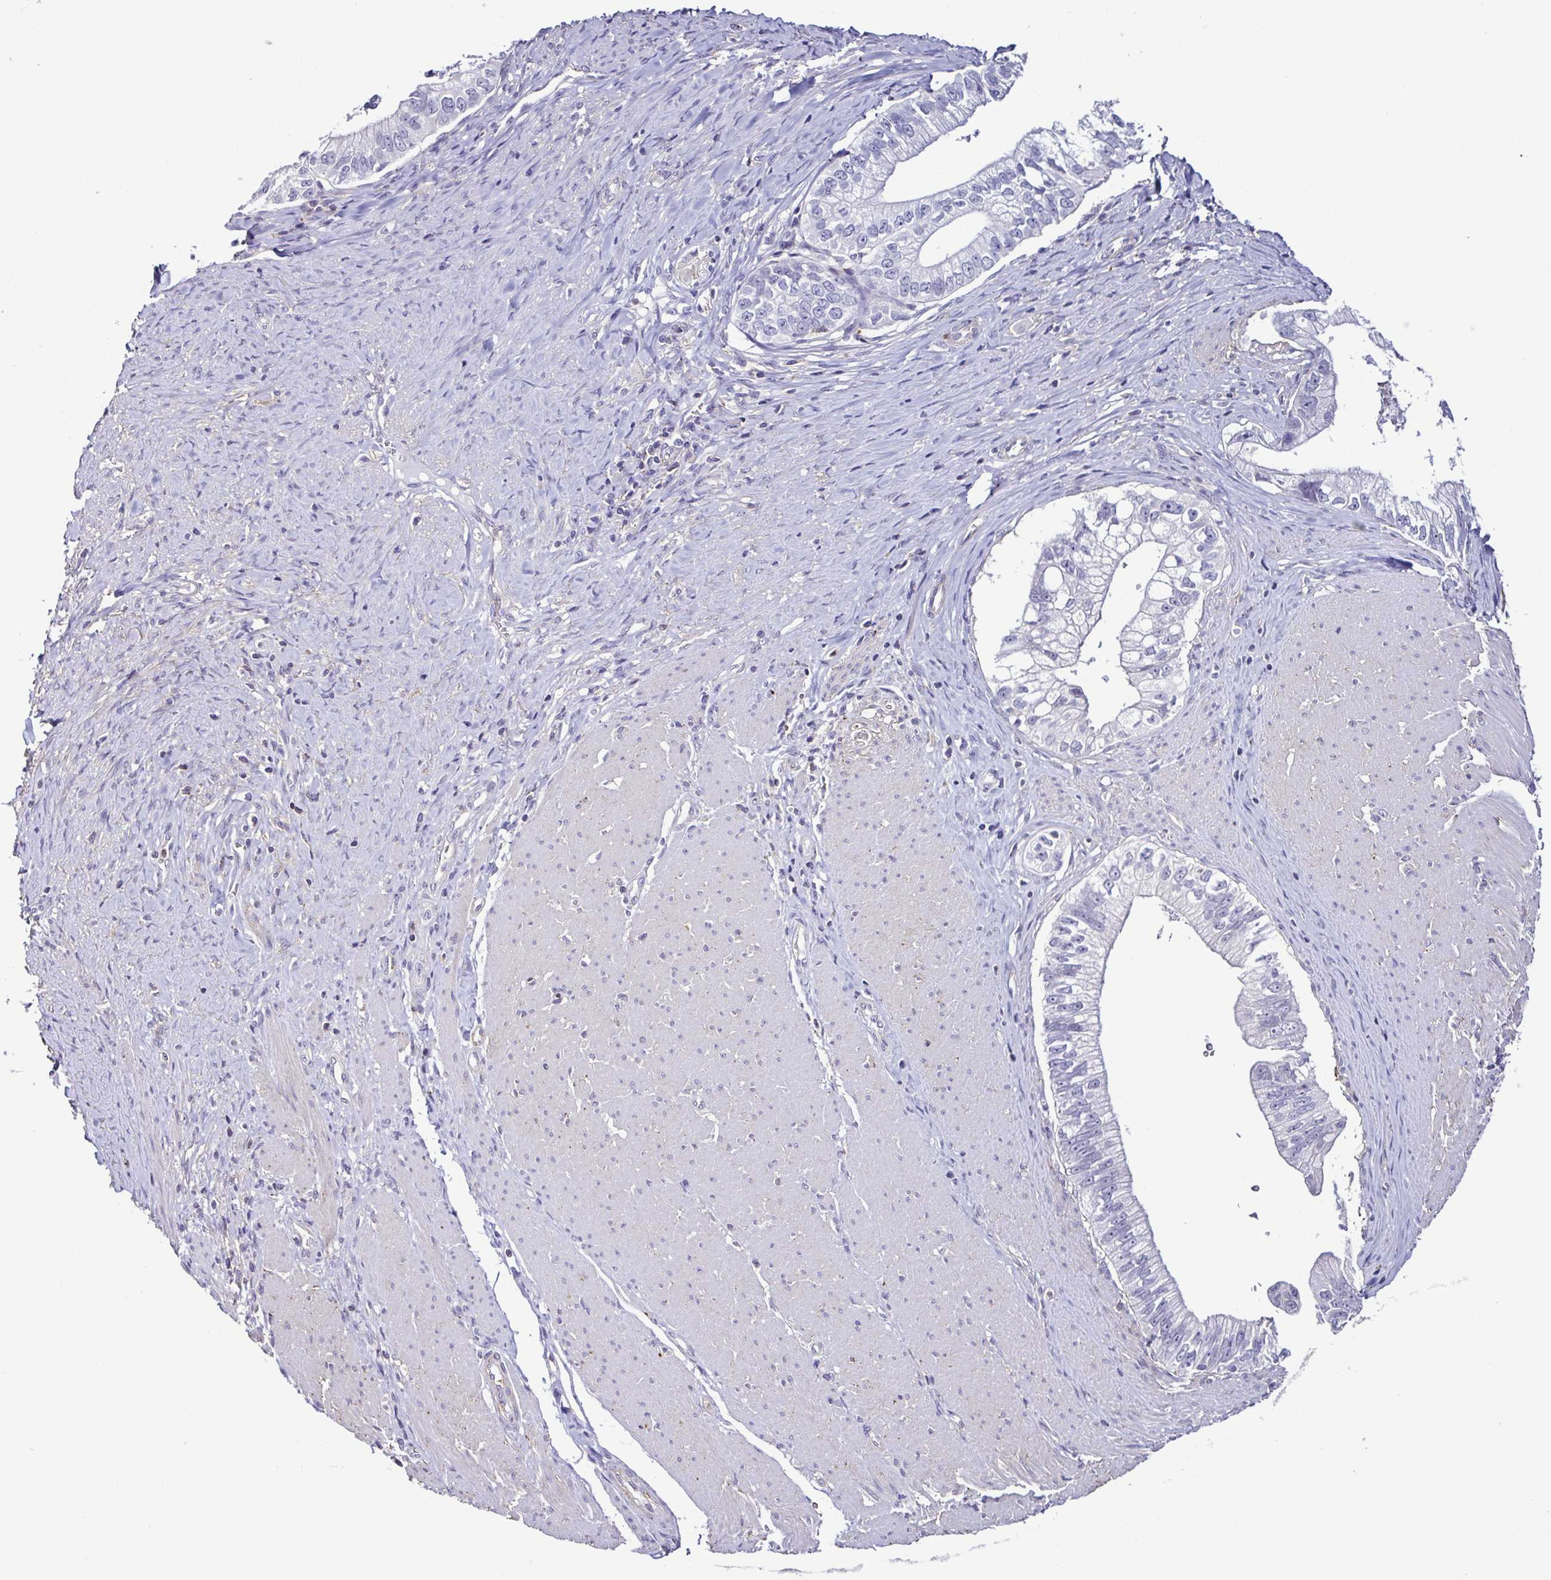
{"staining": {"intensity": "negative", "quantity": "none", "location": "none"}, "tissue": "pancreatic cancer", "cell_type": "Tumor cells", "image_type": "cancer", "snomed": [{"axis": "morphology", "description": "Adenocarcinoma, NOS"}, {"axis": "topography", "description": "Pancreas"}], "caption": "A histopathology image of pancreatic adenocarcinoma stained for a protein shows no brown staining in tumor cells.", "gene": "TNNT2", "patient": {"sex": "male", "age": 70}}